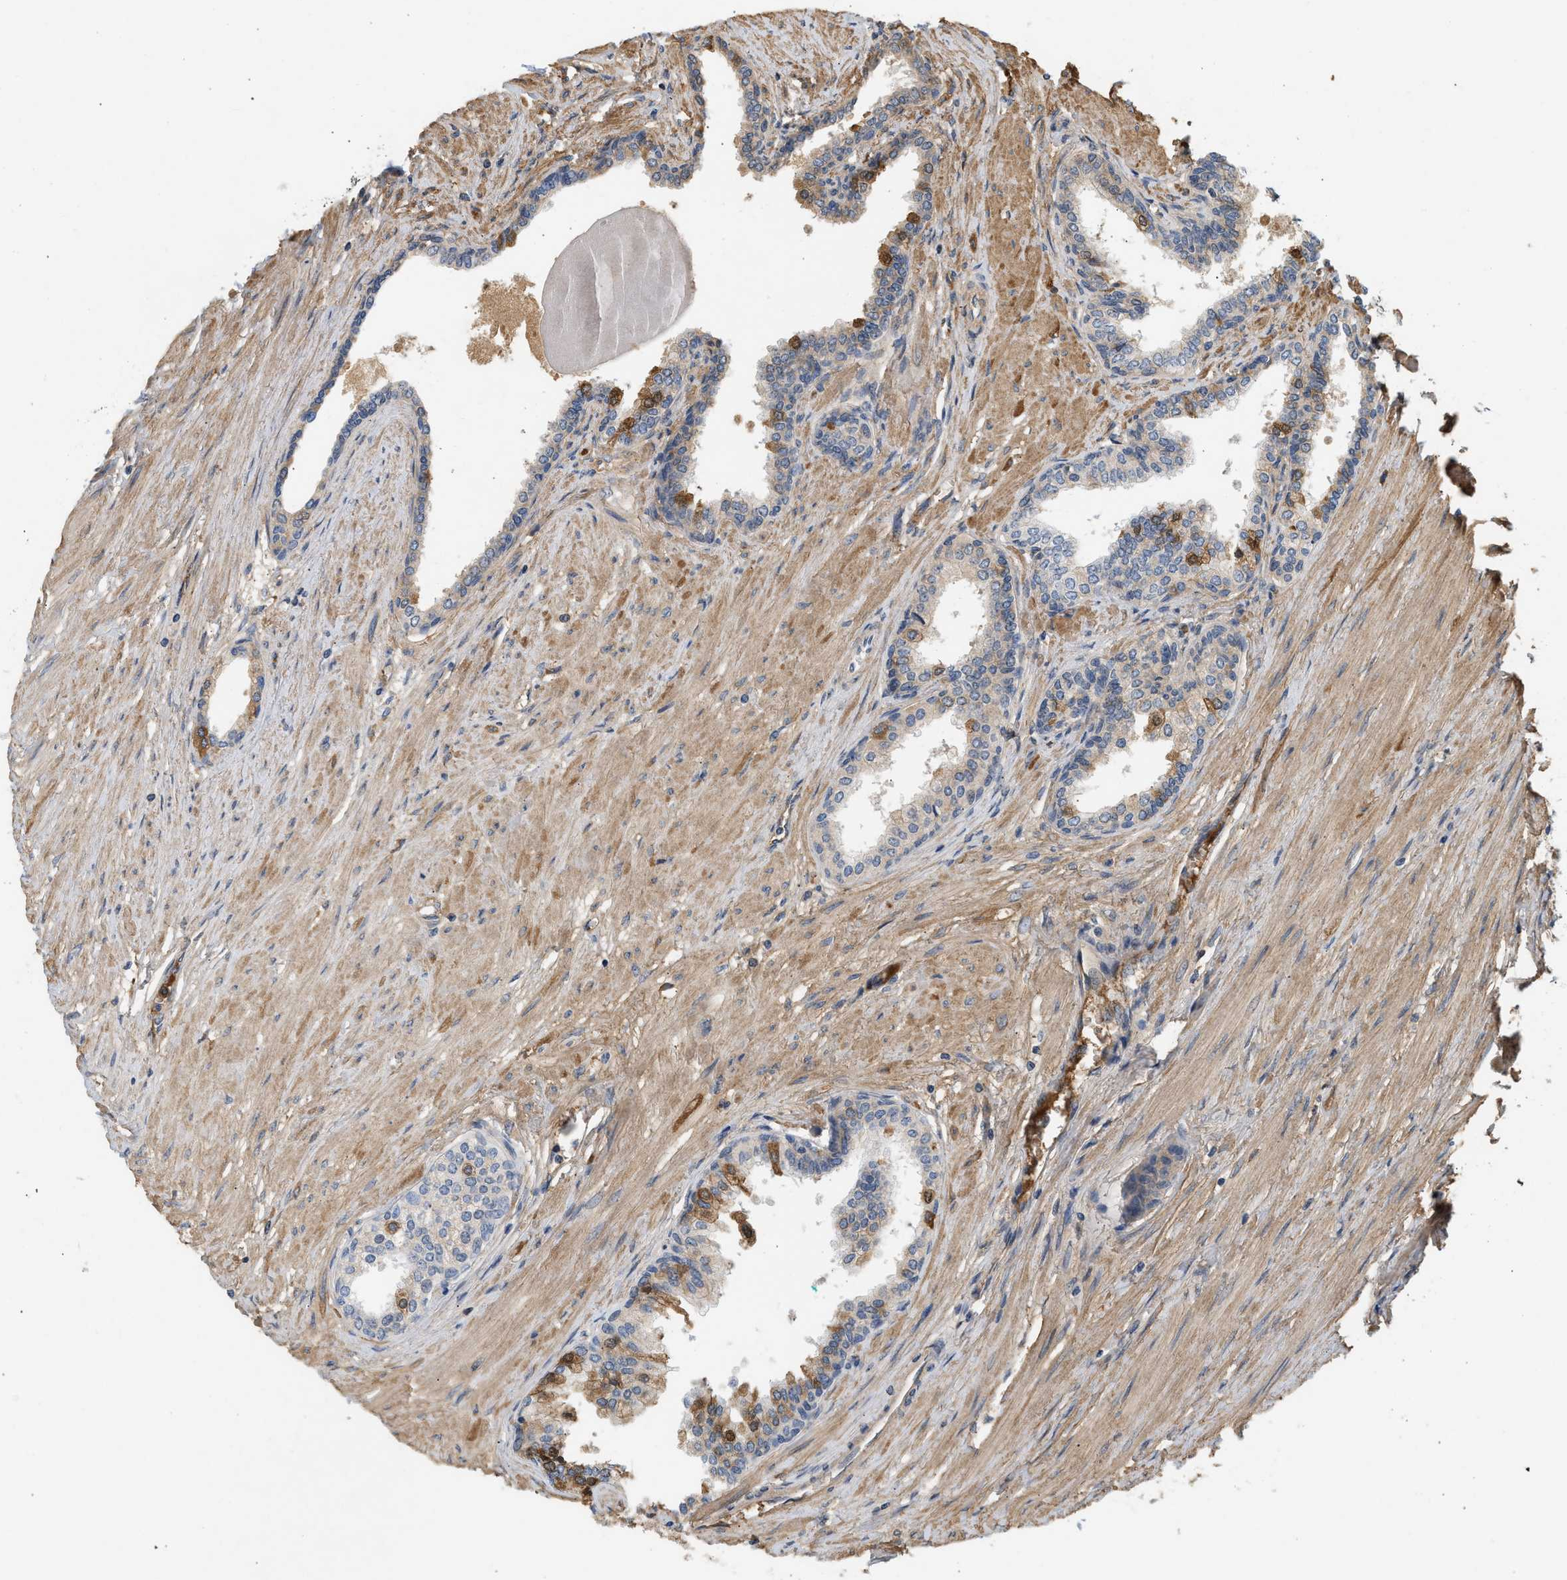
{"staining": {"intensity": "weak", "quantity": "<25%", "location": "cytoplasmic/membranous"}, "tissue": "prostate cancer", "cell_type": "Tumor cells", "image_type": "cancer", "snomed": [{"axis": "morphology", "description": "Adenocarcinoma, Low grade"}, {"axis": "topography", "description": "Prostate"}], "caption": "Immunohistochemical staining of human prostate cancer displays no significant expression in tumor cells.", "gene": "F8", "patient": {"sex": "male", "age": 57}}